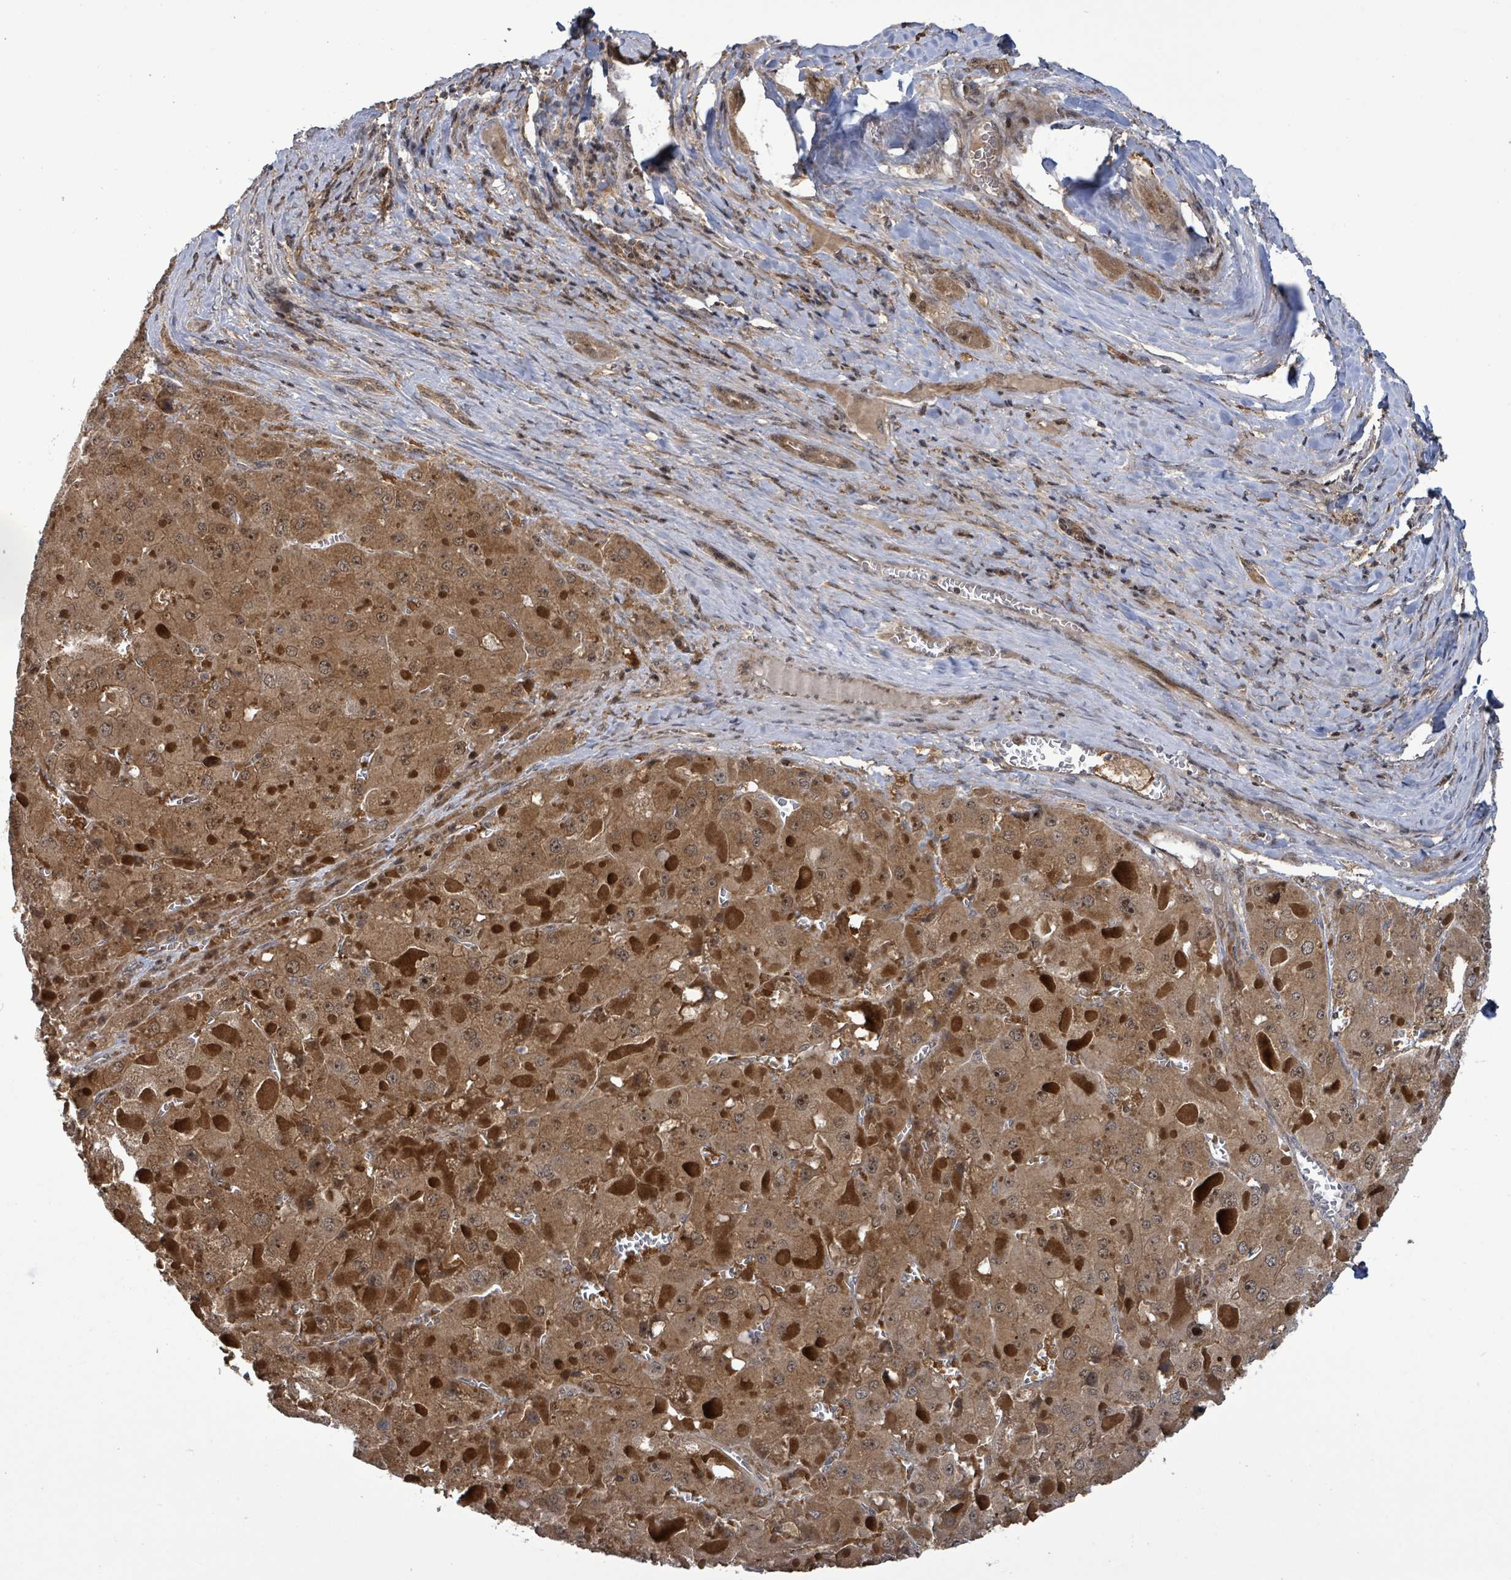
{"staining": {"intensity": "moderate", "quantity": ">75%", "location": "cytoplasmic/membranous"}, "tissue": "liver cancer", "cell_type": "Tumor cells", "image_type": "cancer", "snomed": [{"axis": "morphology", "description": "Carcinoma, Hepatocellular, NOS"}, {"axis": "topography", "description": "Liver"}], "caption": "Approximately >75% of tumor cells in human liver cancer reveal moderate cytoplasmic/membranous protein positivity as visualized by brown immunohistochemical staining.", "gene": "FBXO6", "patient": {"sex": "female", "age": 73}}